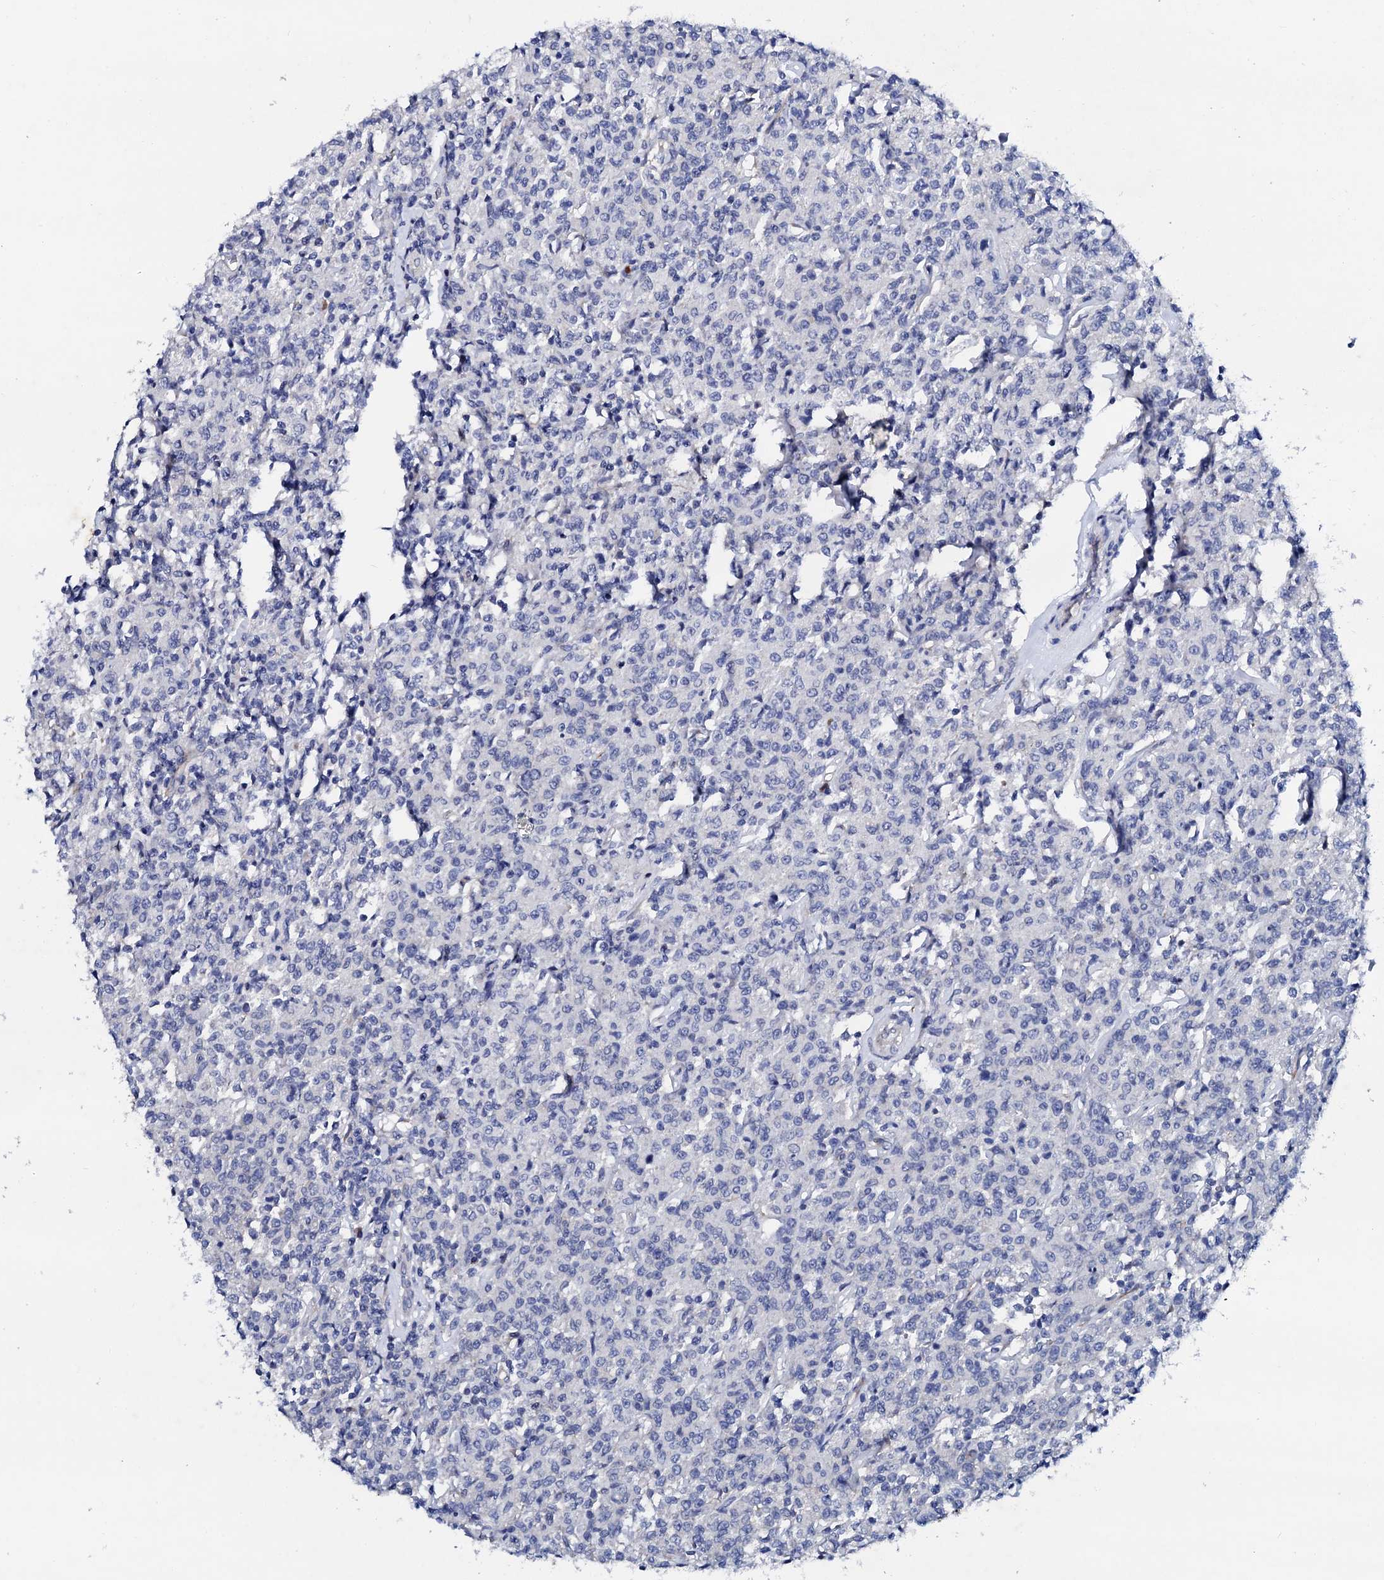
{"staining": {"intensity": "negative", "quantity": "none", "location": "none"}, "tissue": "lymphoma", "cell_type": "Tumor cells", "image_type": "cancer", "snomed": [{"axis": "morphology", "description": "Malignant lymphoma, non-Hodgkin's type, Low grade"}, {"axis": "topography", "description": "Small intestine"}], "caption": "The photomicrograph exhibits no staining of tumor cells in low-grade malignant lymphoma, non-Hodgkin's type. The staining is performed using DAB (3,3'-diaminobenzidine) brown chromogen with nuclei counter-stained in using hematoxylin.", "gene": "TRDN", "patient": {"sex": "female", "age": 59}}